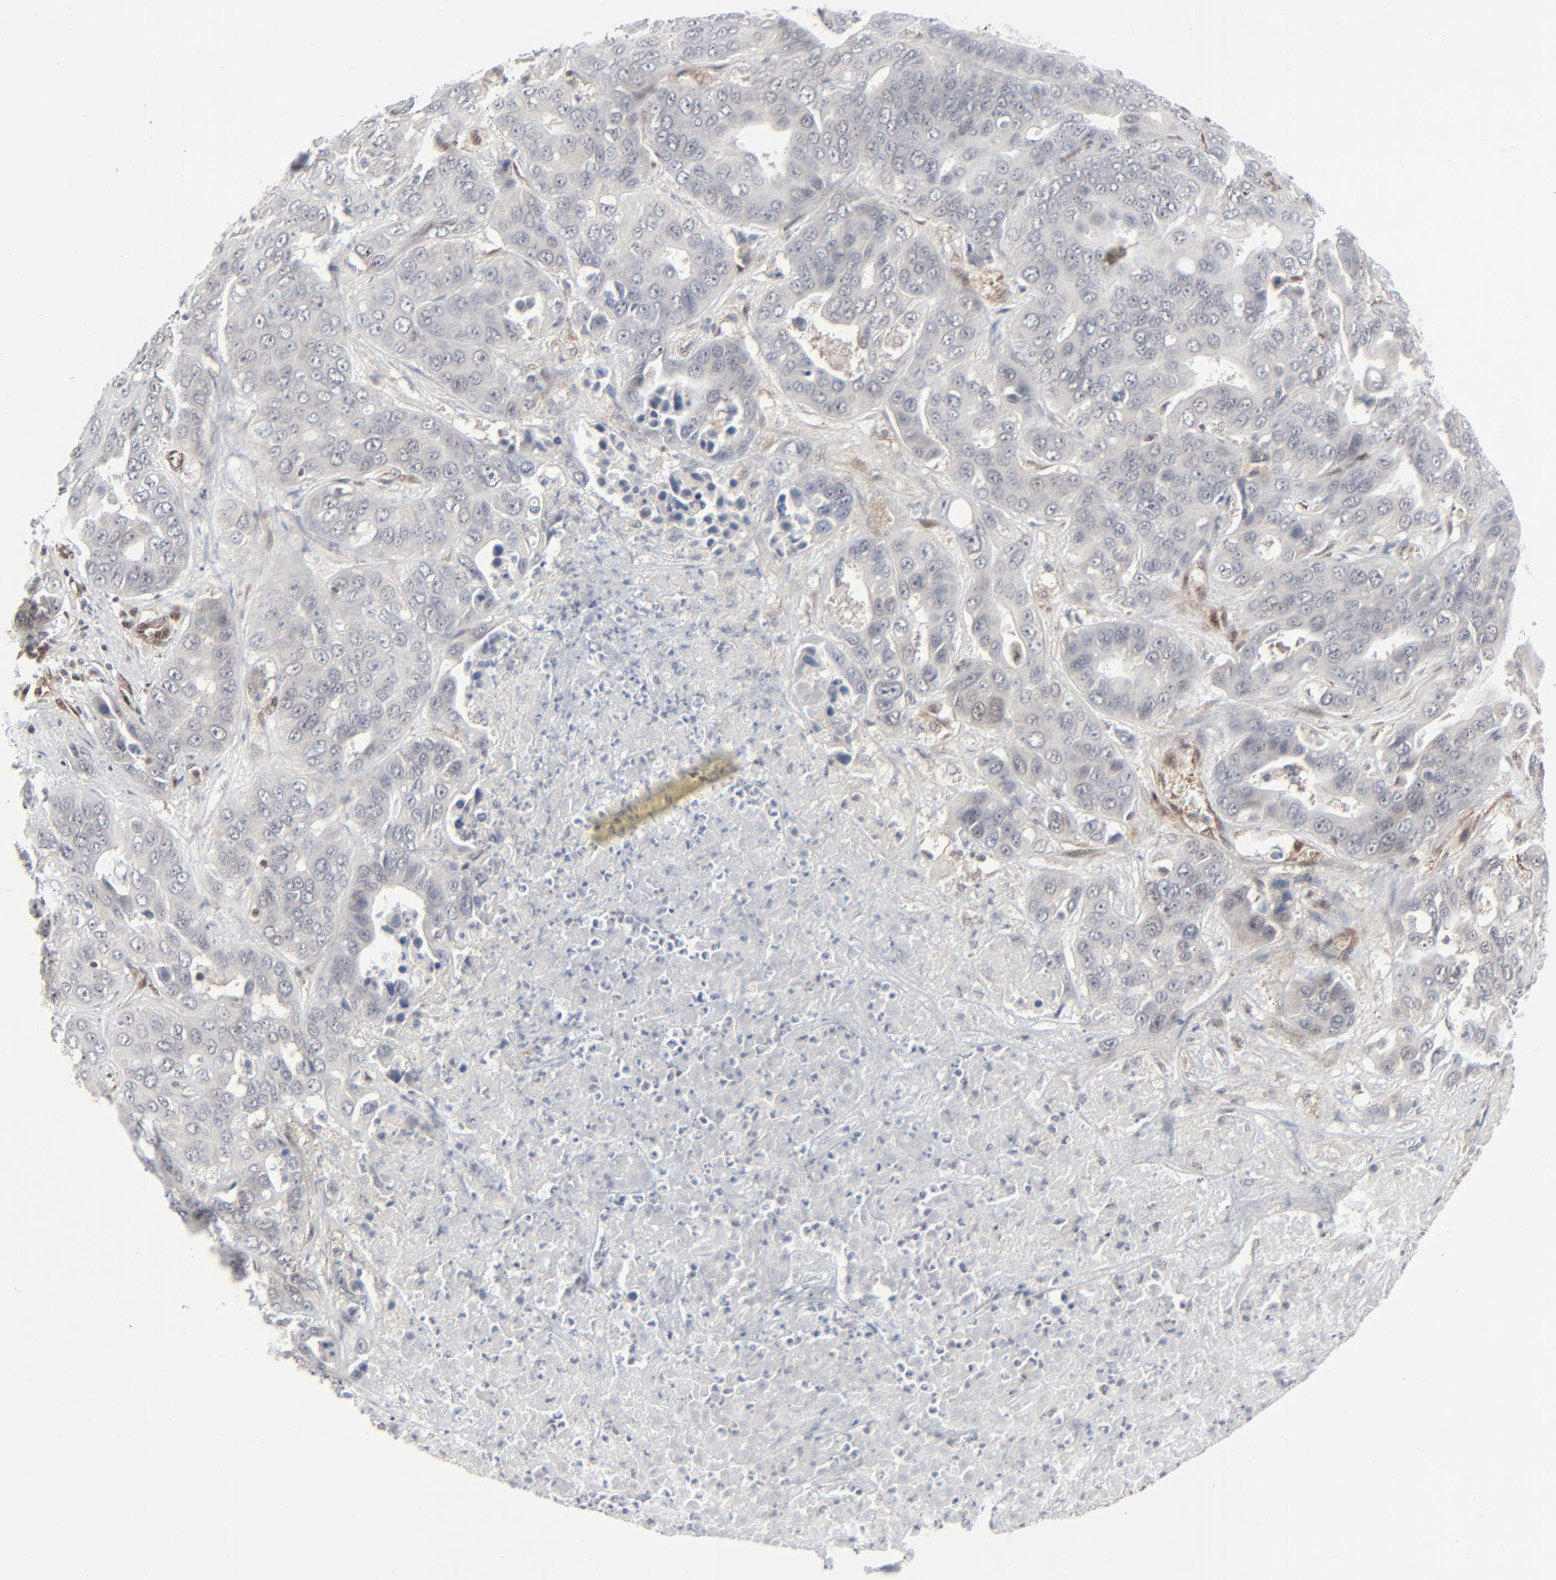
{"staining": {"intensity": "negative", "quantity": "none", "location": "none"}, "tissue": "liver cancer", "cell_type": "Tumor cells", "image_type": "cancer", "snomed": [{"axis": "morphology", "description": "Cholangiocarcinoma"}, {"axis": "topography", "description": "Liver"}], "caption": "Liver cholangiocarcinoma was stained to show a protein in brown. There is no significant staining in tumor cells. The staining was performed using DAB to visualize the protein expression in brown, while the nuclei were stained in blue with hematoxylin (Magnification: 20x).", "gene": "AKT1", "patient": {"sex": "female", "age": 52}}